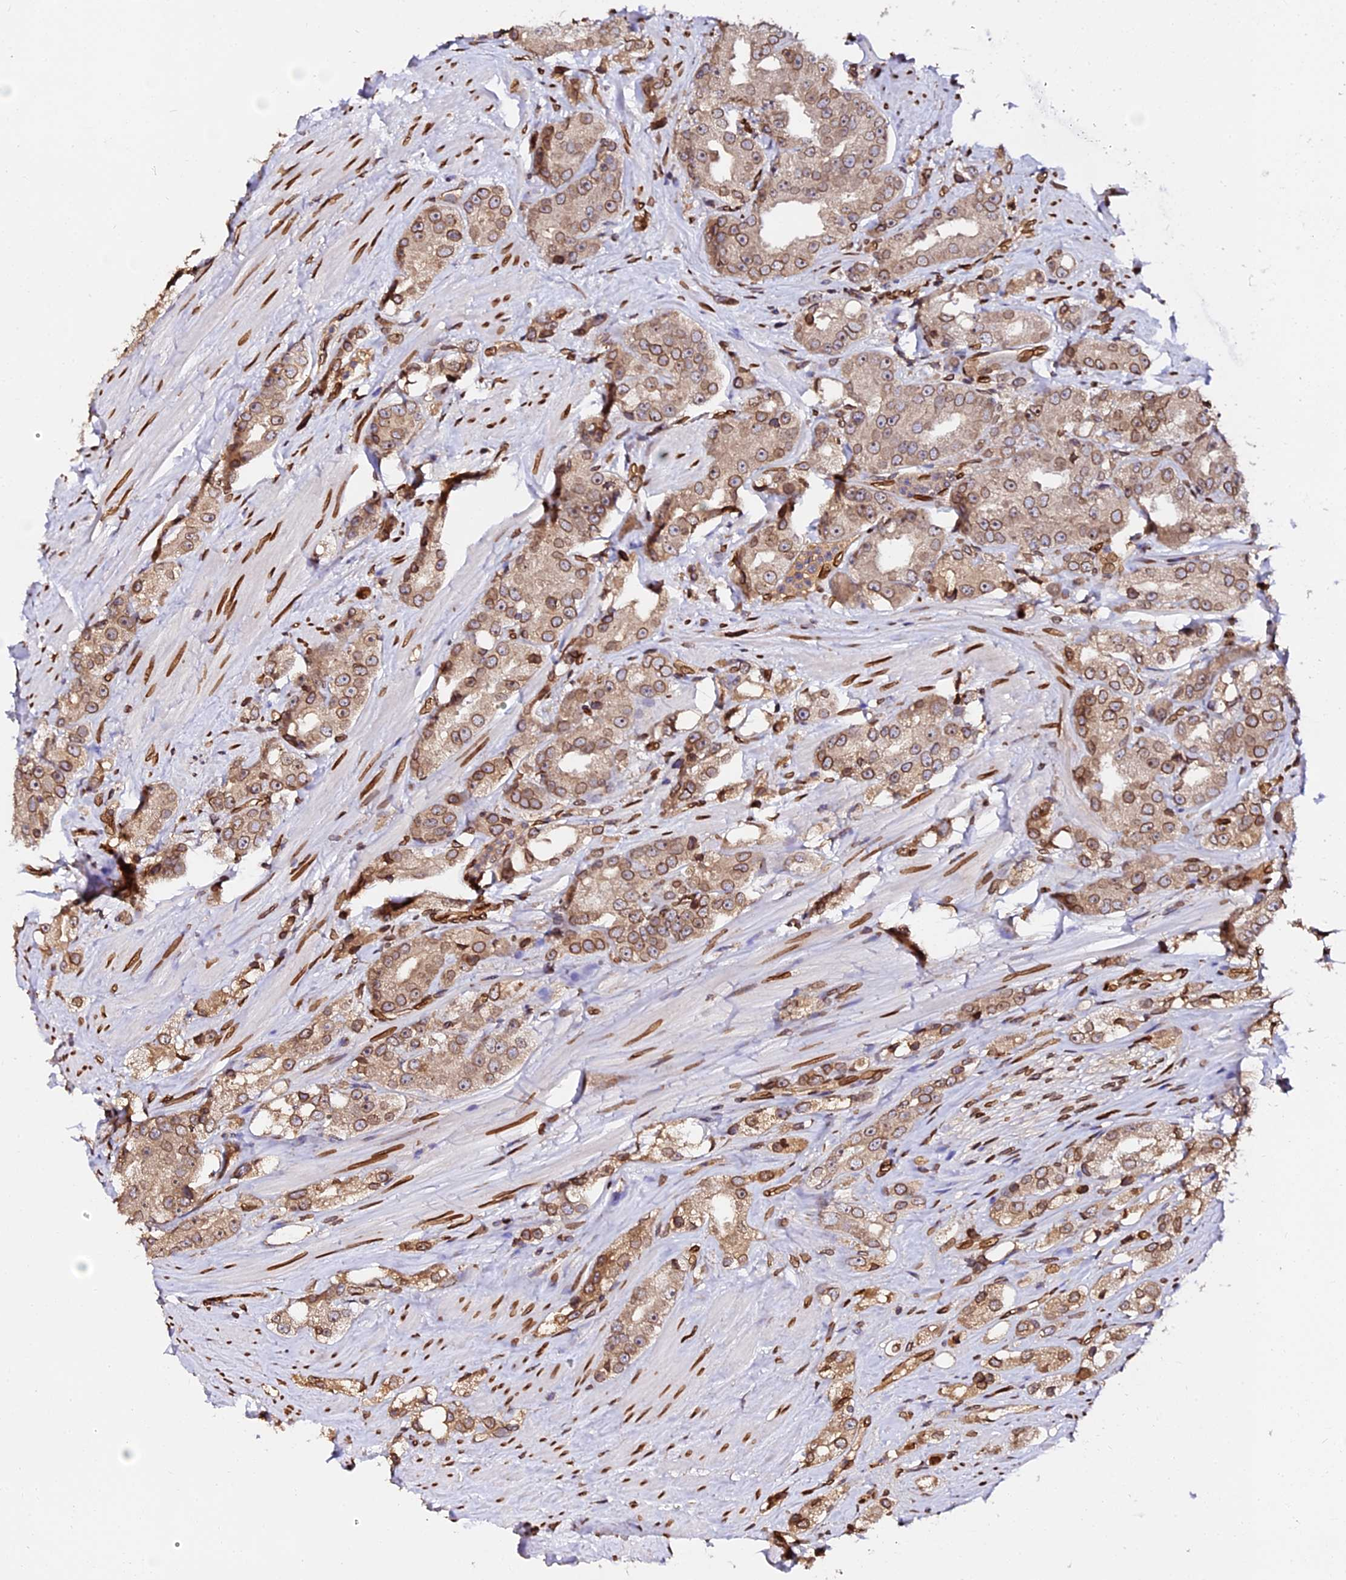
{"staining": {"intensity": "moderate", "quantity": ">75%", "location": "cytoplasmic/membranous,nuclear"}, "tissue": "prostate cancer", "cell_type": "Tumor cells", "image_type": "cancer", "snomed": [{"axis": "morphology", "description": "Adenocarcinoma, NOS"}, {"axis": "topography", "description": "Prostate"}], "caption": "An immunohistochemistry (IHC) photomicrograph of neoplastic tissue is shown. Protein staining in brown shows moderate cytoplasmic/membranous and nuclear positivity in prostate cancer within tumor cells. (IHC, brightfield microscopy, high magnification).", "gene": "ANAPC5", "patient": {"sex": "male", "age": 79}}